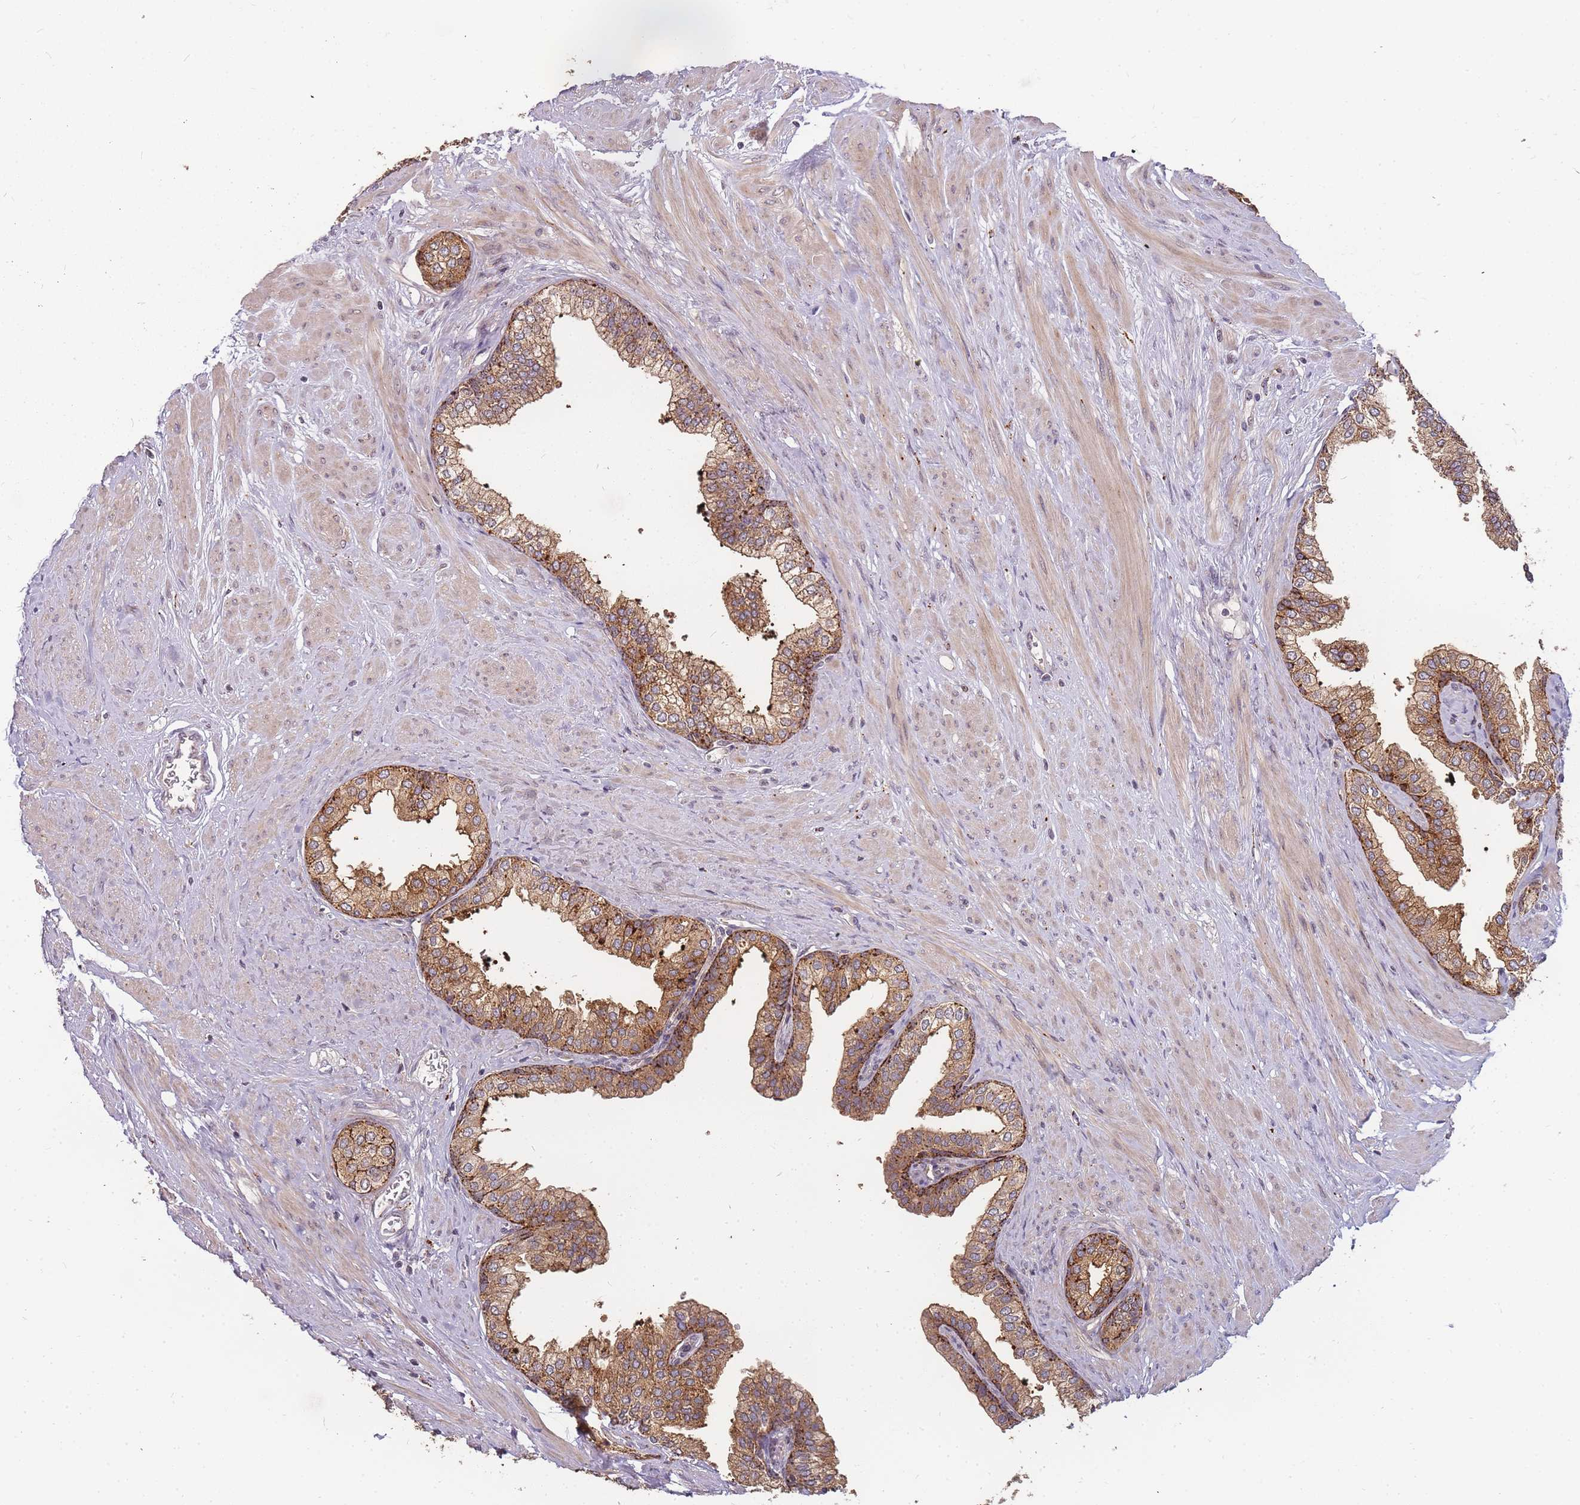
{"staining": {"intensity": "strong", "quantity": ">75%", "location": "cytoplasmic/membranous"}, "tissue": "prostate", "cell_type": "Glandular cells", "image_type": "normal", "snomed": [{"axis": "morphology", "description": "Normal tissue, NOS"}, {"axis": "morphology", "description": "Urothelial carcinoma, Low grade"}, {"axis": "topography", "description": "Urinary bladder"}, {"axis": "topography", "description": "Prostate"}], "caption": "This micrograph exhibits IHC staining of benign prostate, with high strong cytoplasmic/membranous positivity in approximately >75% of glandular cells.", "gene": "ATG5", "patient": {"sex": "male", "age": 60}}